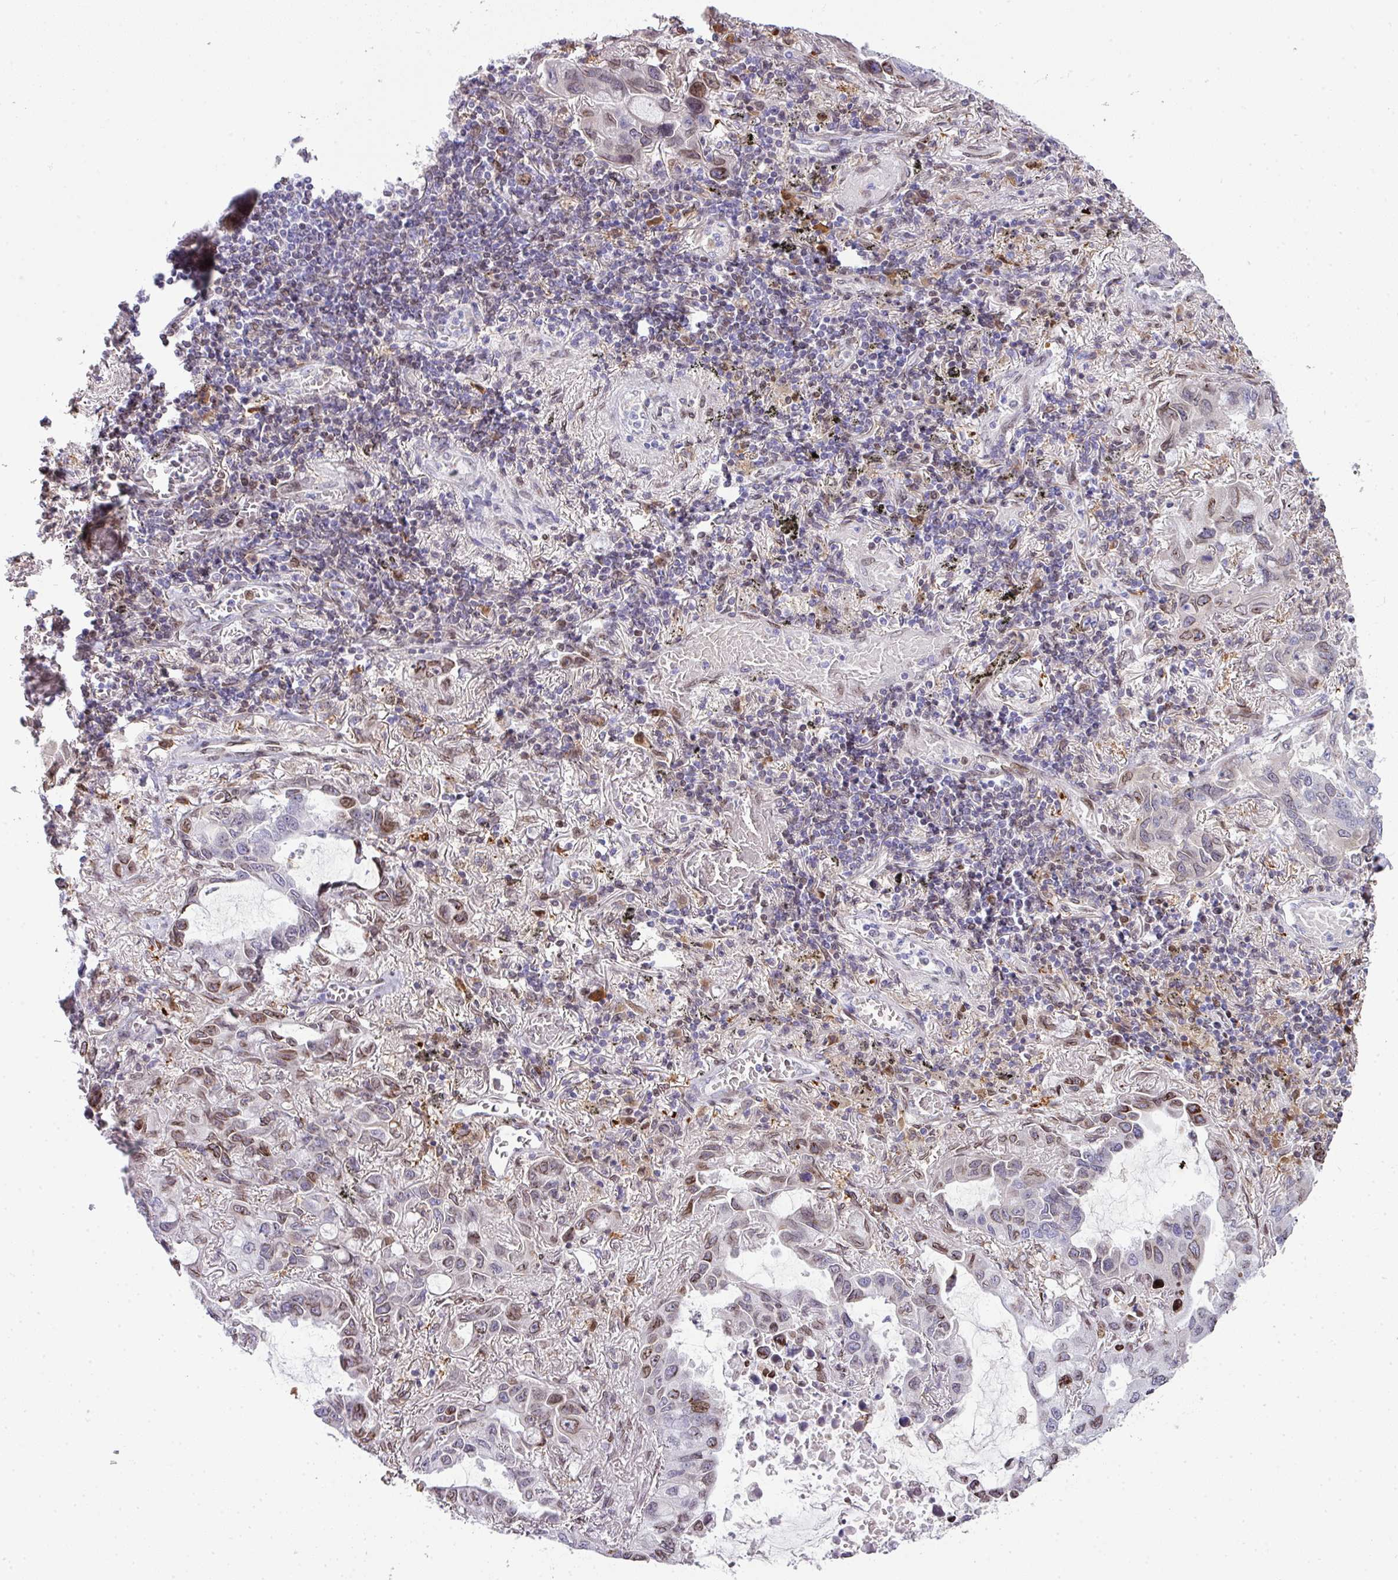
{"staining": {"intensity": "moderate", "quantity": "<25%", "location": "cytoplasmic/membranous,nuclear"}, "tissue": "lung cancer", "cell_type": "Tumor cells", "image_type": "cancer", "snomed": [{"axis": "morphology", "description": "Adenocarcinoma, NOS"}, {"axis": "topography", "description": "Lung"}], "caption": "Immunohistochemical staining of lung adenocarcinoma displays low levels of moderate cytoplasmic/membranous and nuclear protein expression in approximately <25% of tumor cells.", "gene": "PLK1", "patient": {"sex": "male", "age": 64}}